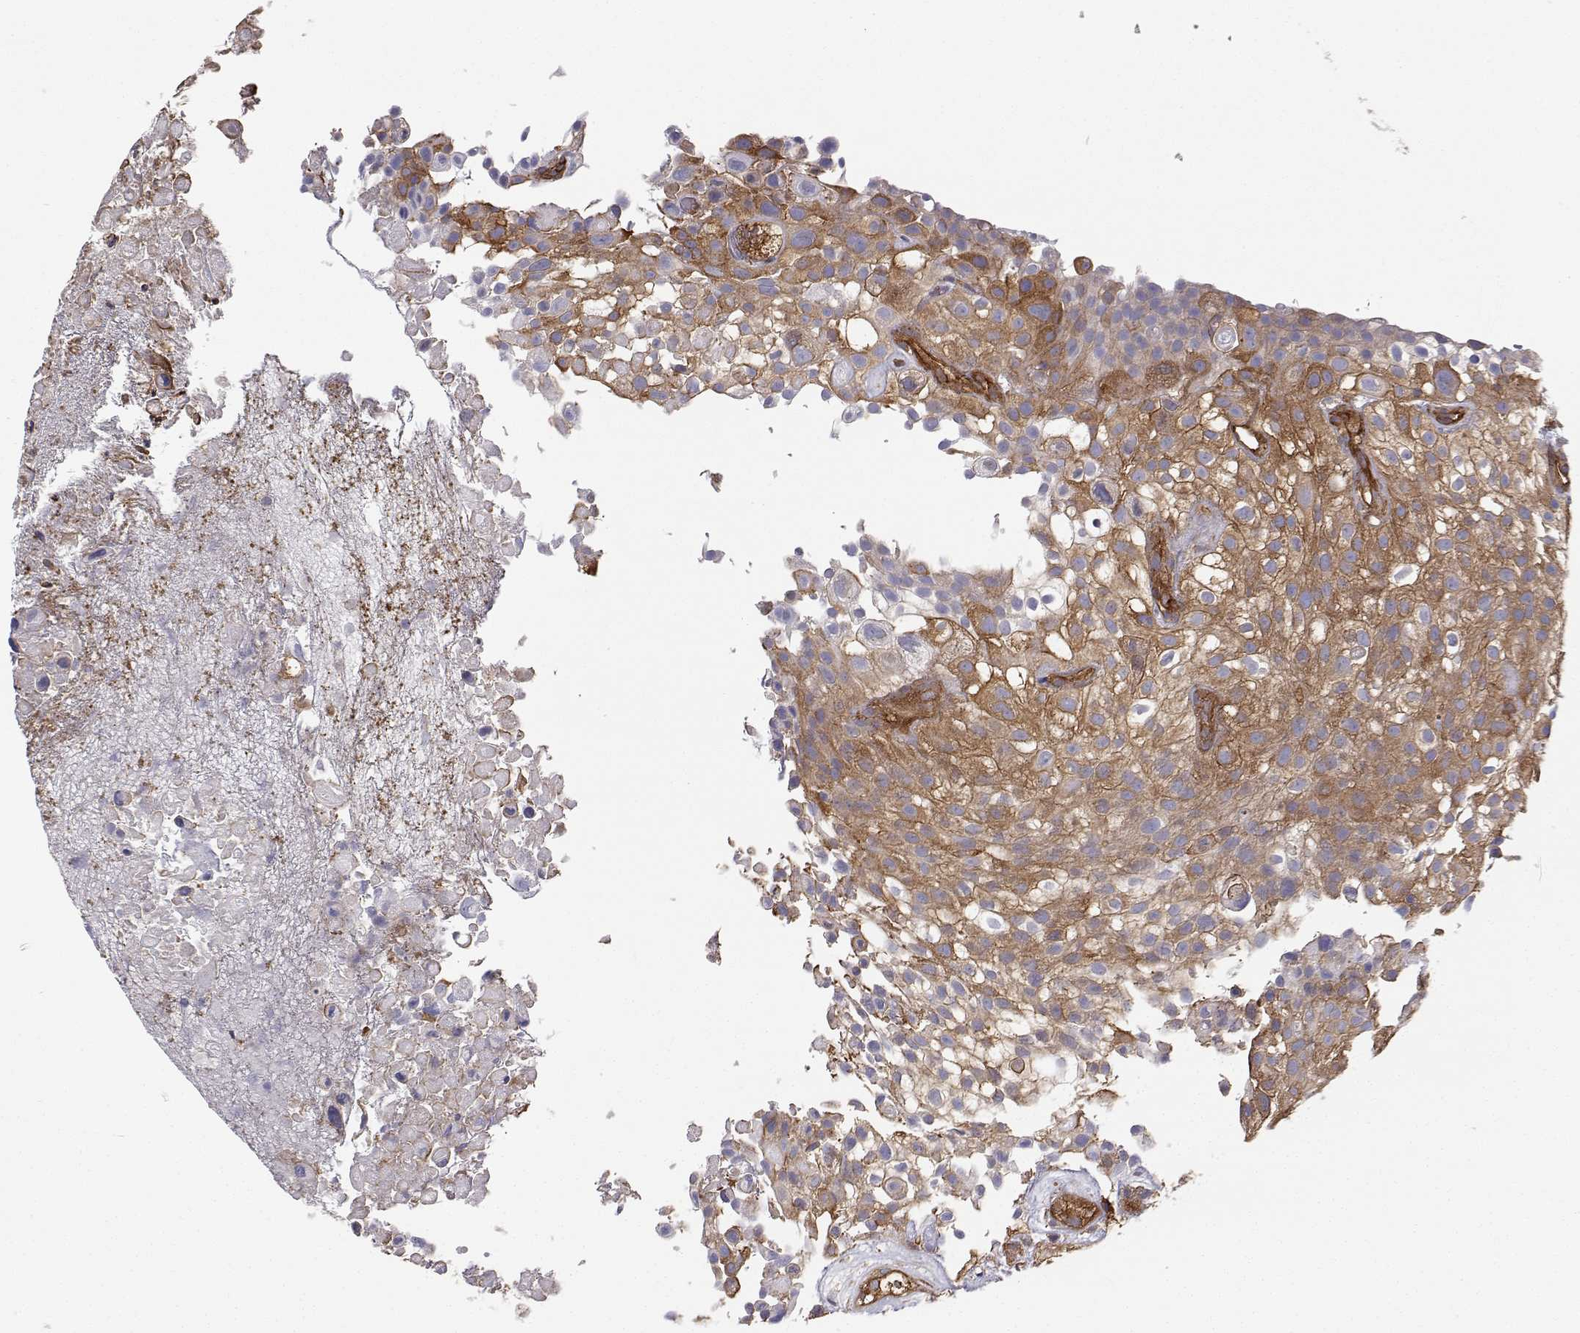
{"staining": {"intensity": "moderate", "quantity": ">75%", "location": "cytoplasmic/membranous"}, "tissue": "urothelial cancer", "cell_type": "Tumor cells", "image_type": "cancer", "snomed": [{"axis": "morphology", "description": "Urothelial carcinoma, High grade"}, {"axis": "topography", "description": "Urinary bladder"}], "caption": "Urothelial cancer tissue displays moderate cytoplasmic/membranous expression in about >75% of tumor cells, visualized by immunohistochemistry.", "gene": "MYH9", "patient": {"sex": "male", "age": 56}}